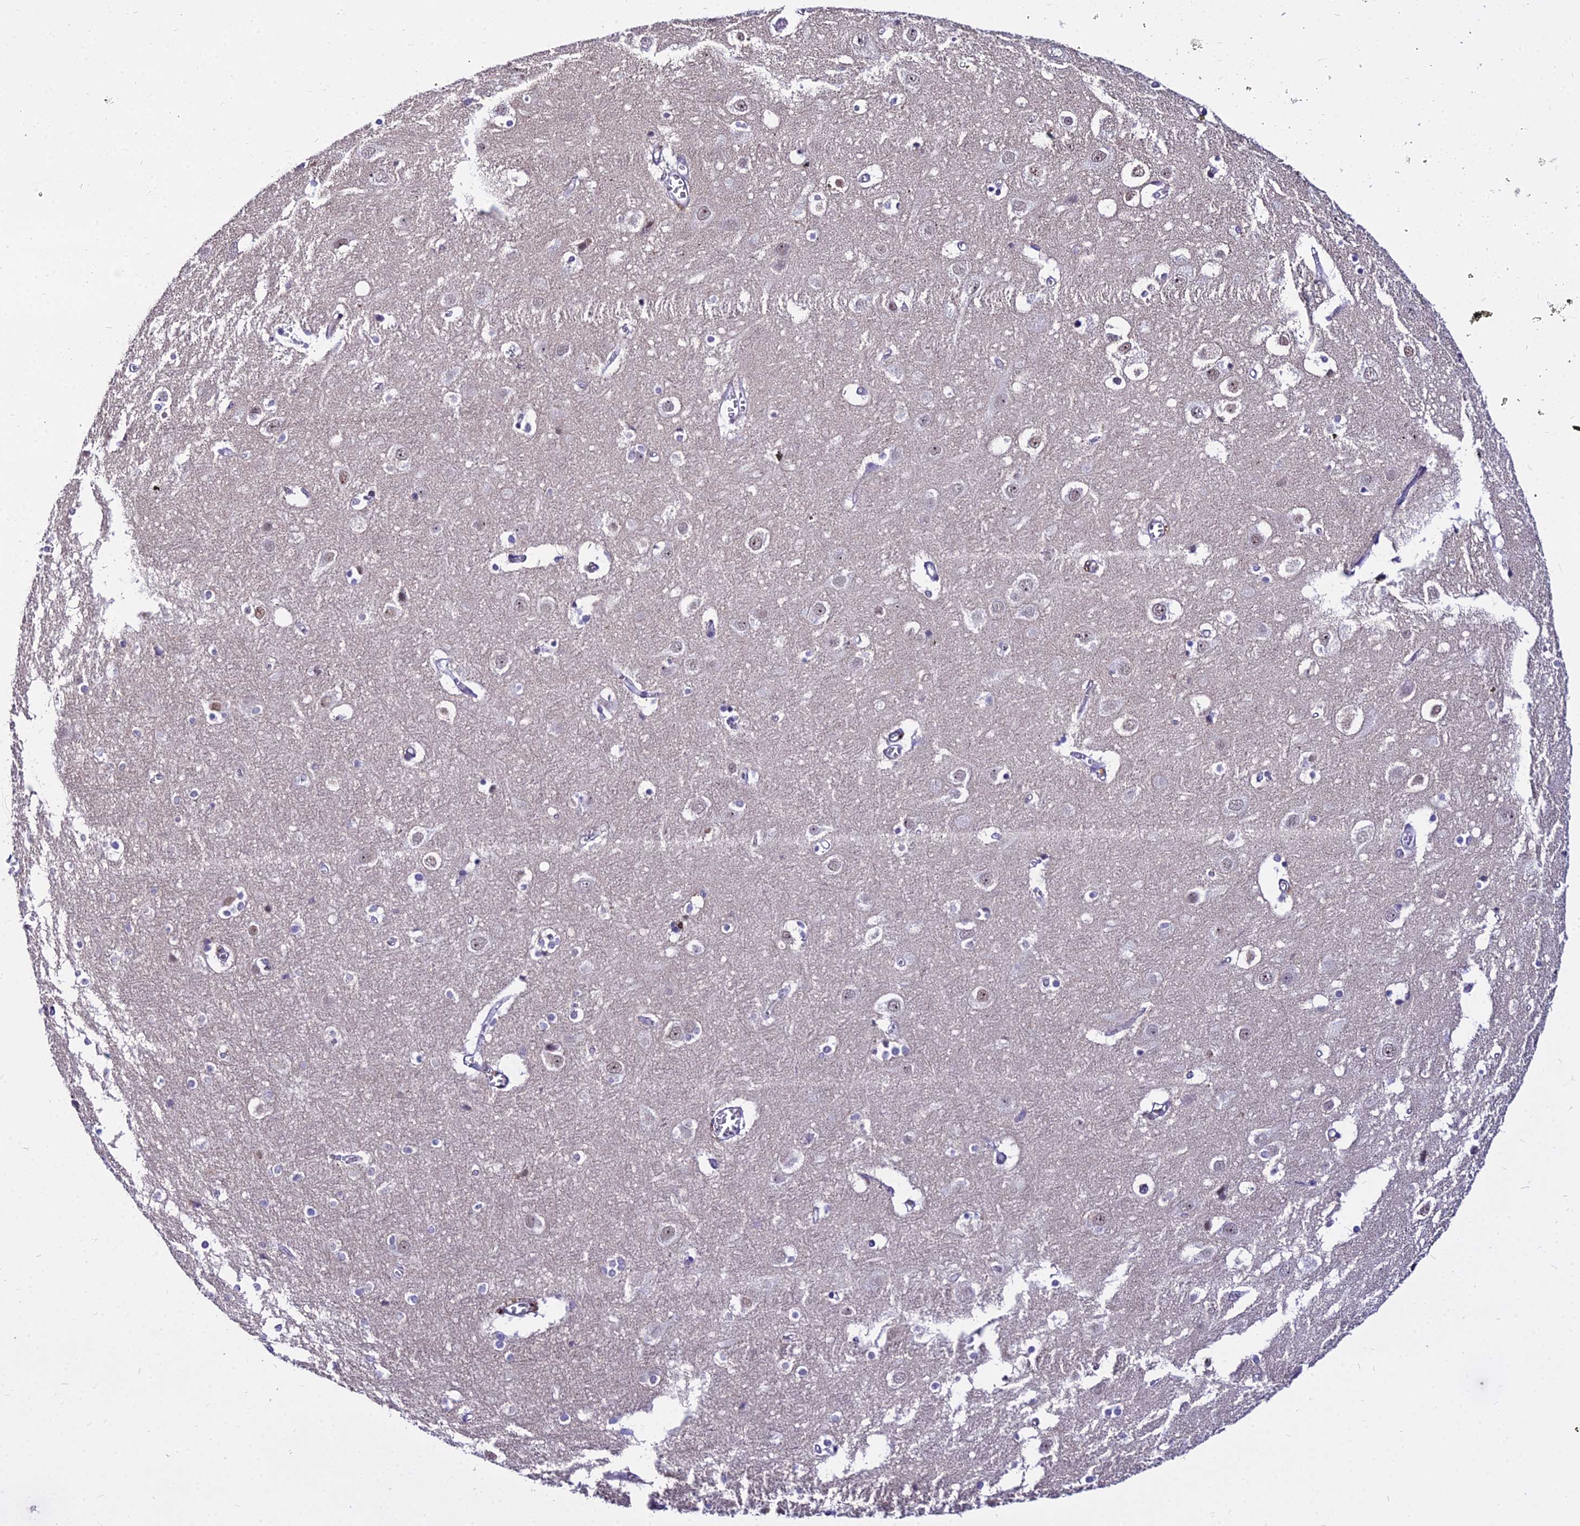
{"staining": {"intensity": "negative", "quantity": "none", "location": "none"}, "tissue": "cerebral cortex", "cell_type": "Endothelial cells", "image_type": "normal", "snomed": [{"axis": "morphology", "description": "Normal tissue, NOS"}, {"axis": "topography", "description": "Cerebral cortex"}], "caption": "A photomicrograph of cerebral cortex stained for a protein reveals no brown staining in endothelial cells. (DAB IHC with hematoxylin counter stain).", "gene": "C6orf163", "patient": {"sex": "male", "age": 54}}